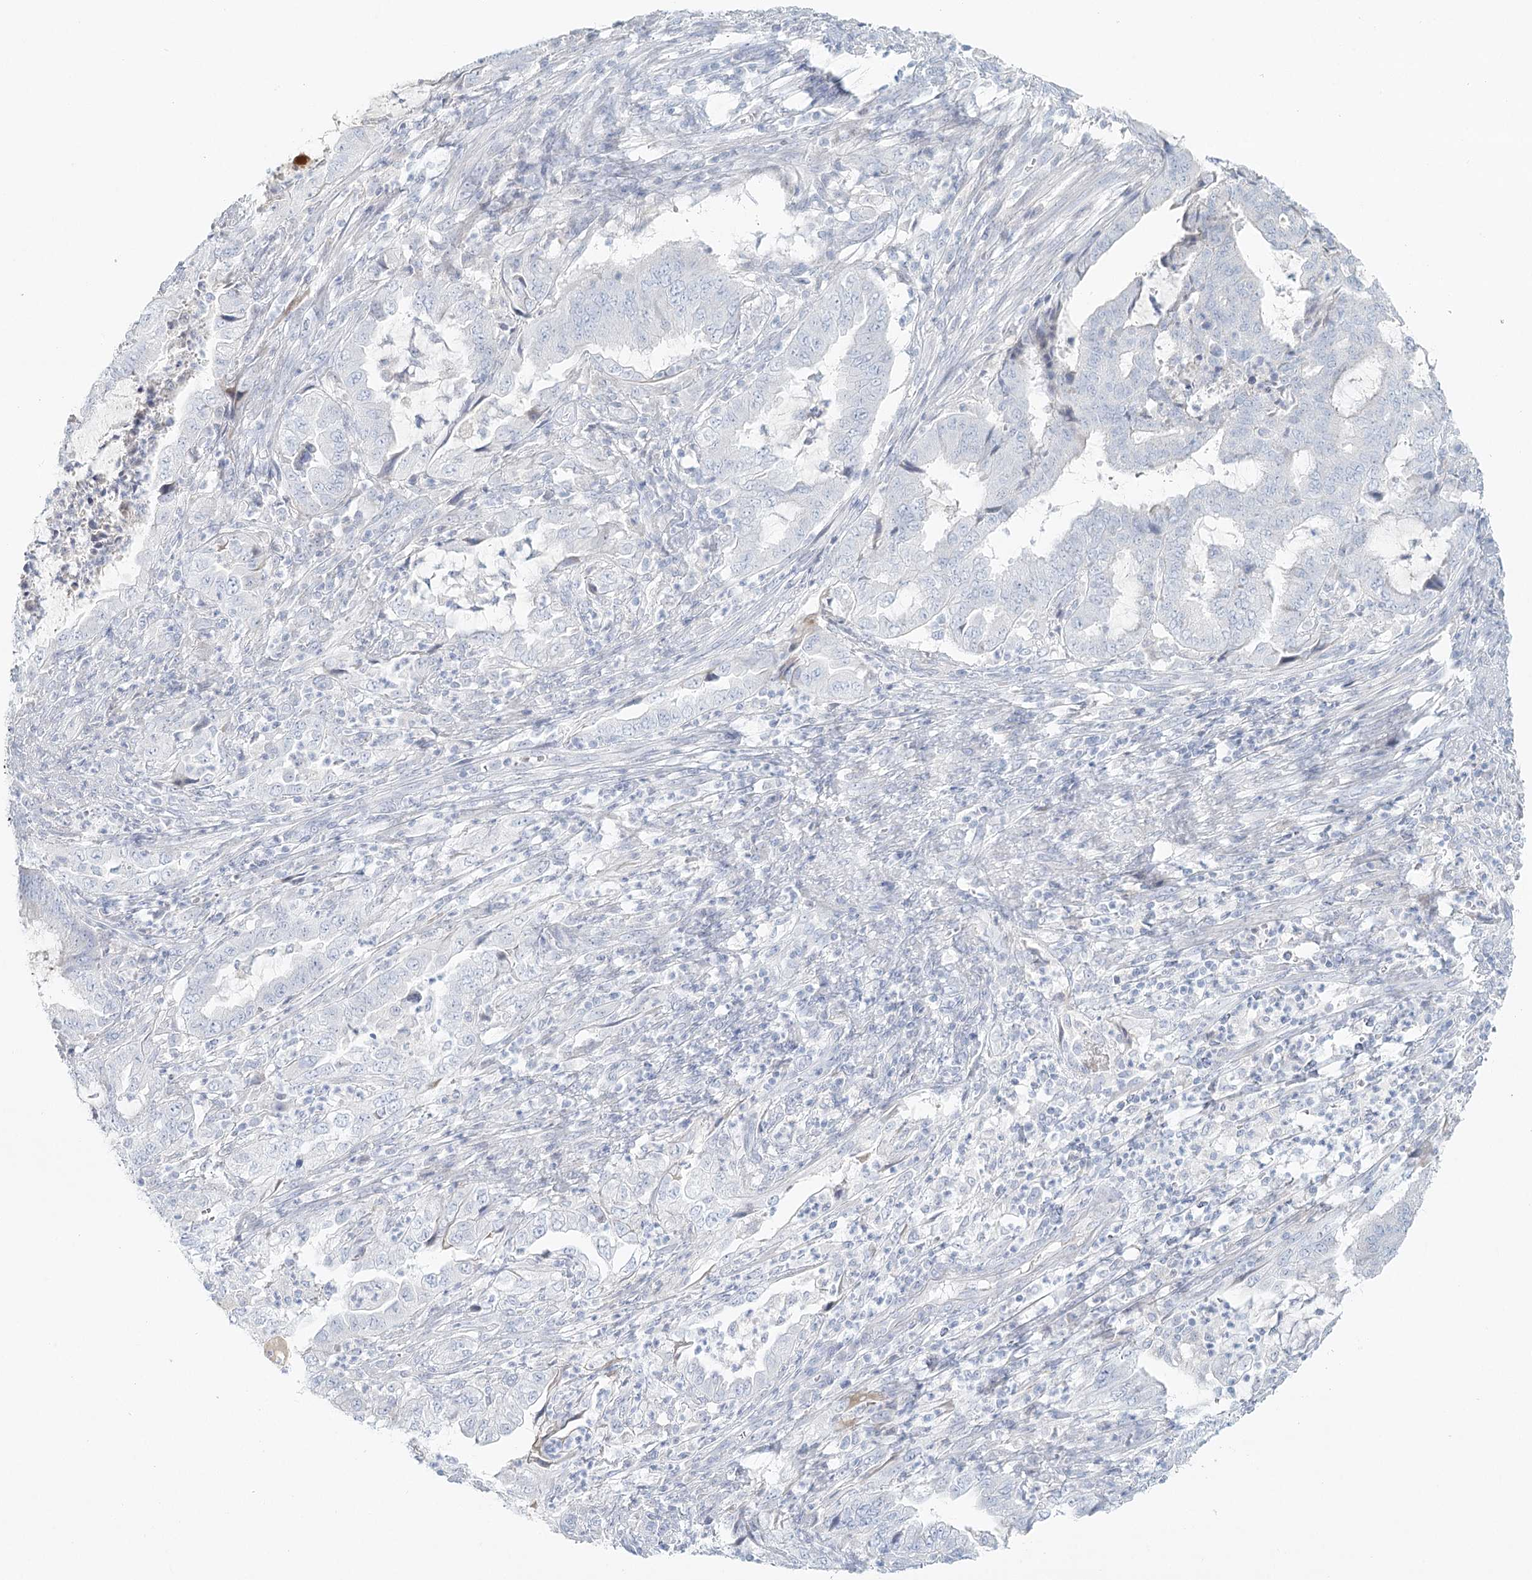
{"staining": {"intensity": "negative", "quantity": "none", "location": "none"}, "tissue": "endometrial cancer", "cell_type": "Tumor cells", "image_type": "cancer", "snomed": [{"axis": "morphology", "description": "Adenocarcinoma, NOS"}, {"axis": "topography", "description": "Endometrium"}], "caption": "Histopathology image shows no significant protein expression in tumor cells of endometrial cancer (adenocarcinoma).", "gene": "DMGDH", "patient": {"sex": "female", "age": 51}}